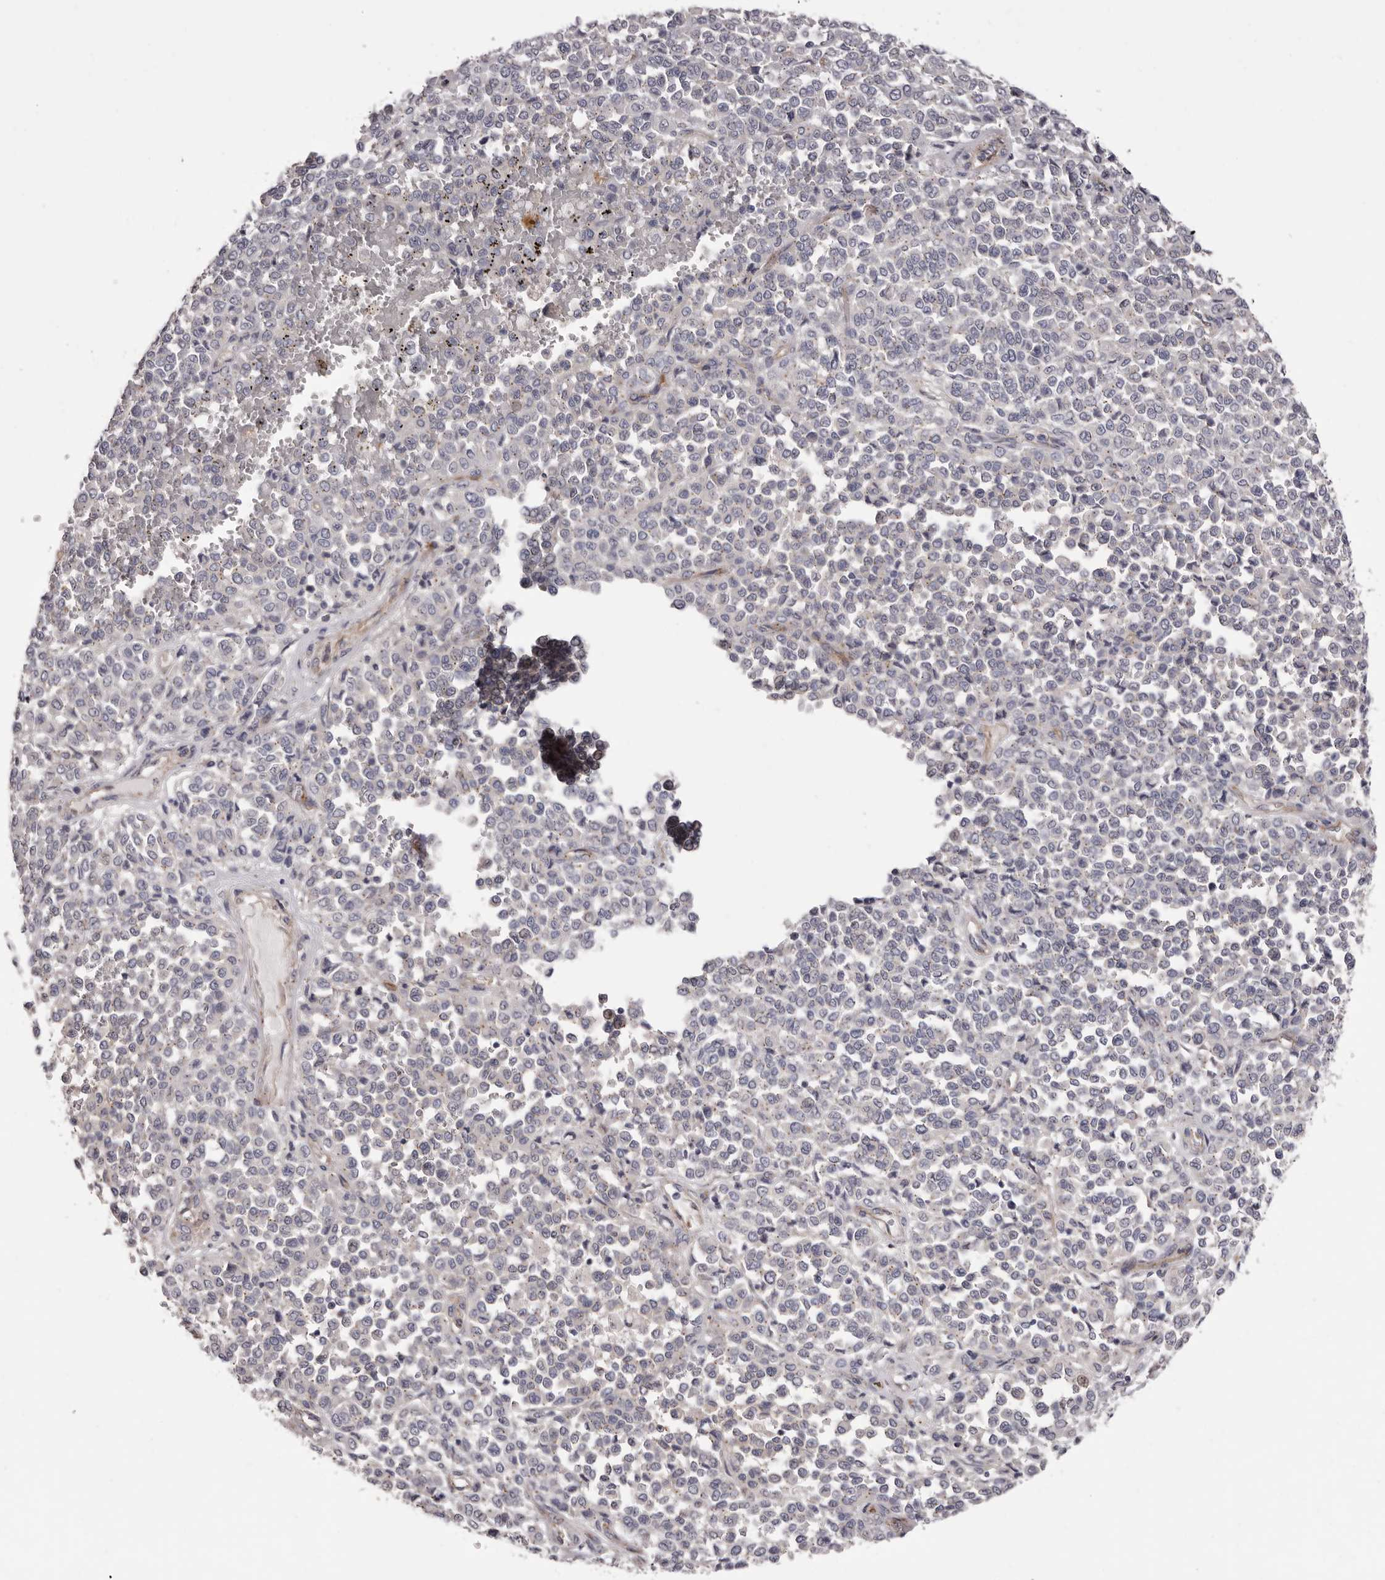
{"staining": {"intensity": "negative", "quantity": "none", "location": "none"}, "tissue": "melanoma", "cell_type": "Tumor cells", "image_type": "cancer", "snomed": [{"axis": "morphology", "description": "Malignant melanoma, Metastatic site"}, {"axis": "topography", "description": "Pancreas"}], "caption": "The immunohistochemistry micrograph has no significant positivity in tumor cells of malignant melanoma (metastatic site) tissue.", "gene": "PEG10", "patient": {"sex": "female", "age": 30}}